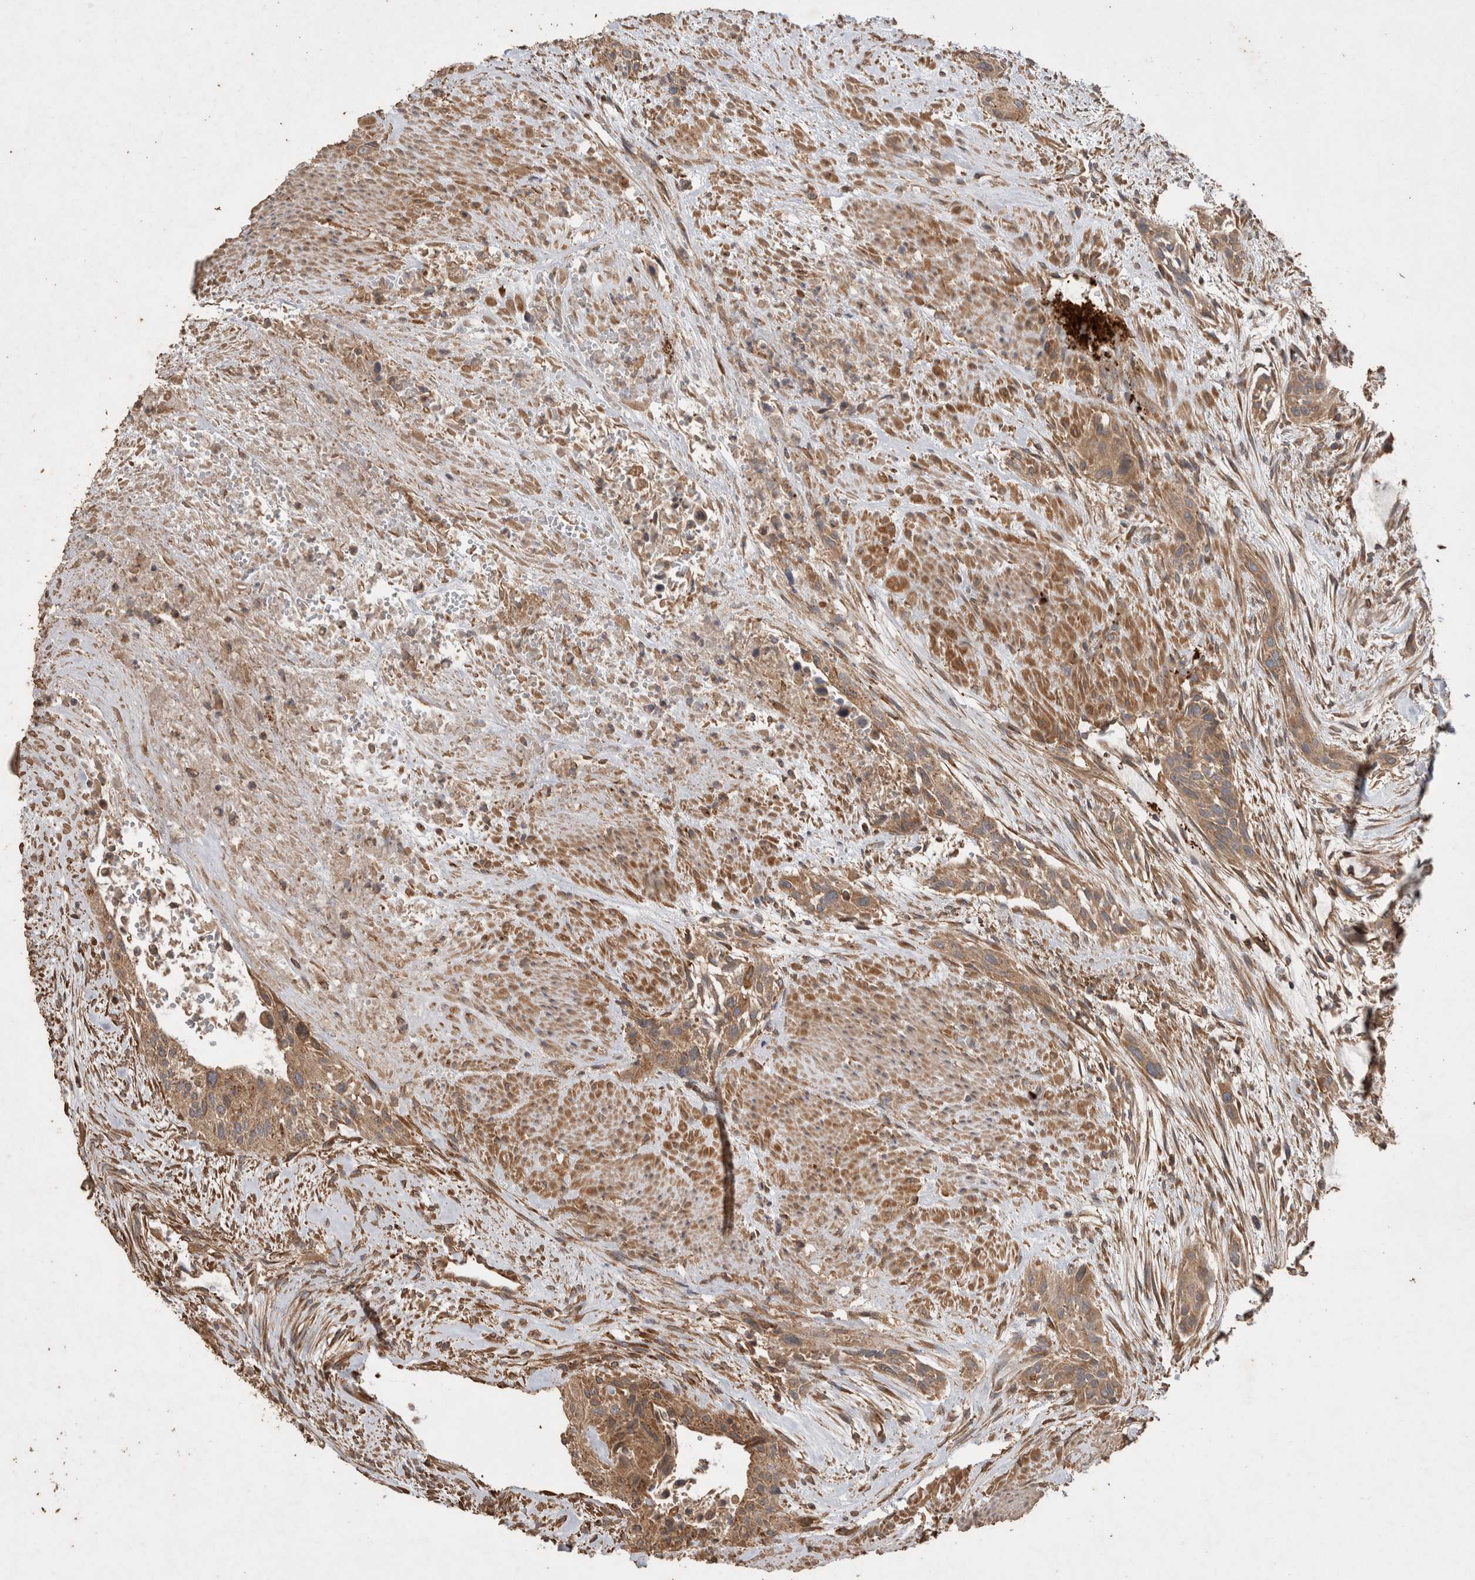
{"staining": {"intensity": "weak", "quantity": ">75%", "location": "cytoplasmic/membranous"}, "tissue": "urothelial cancer", "cell_type": "Tumor cells", "image_type": "cancer", "snomed": [{"axis": "morphology", "description": "Urothelial carcinoma, High grade"}, {"axis": "topography", "description": "Urinary bladder"}], "caption": "Human urothelial cancer stained for a protein (brown) reveals weak cytoplasmic/membranous positive staining in approximately >75% of tumor cells.", "gene": "SNX31", "patient": {"sex": "male", "age": 35}}